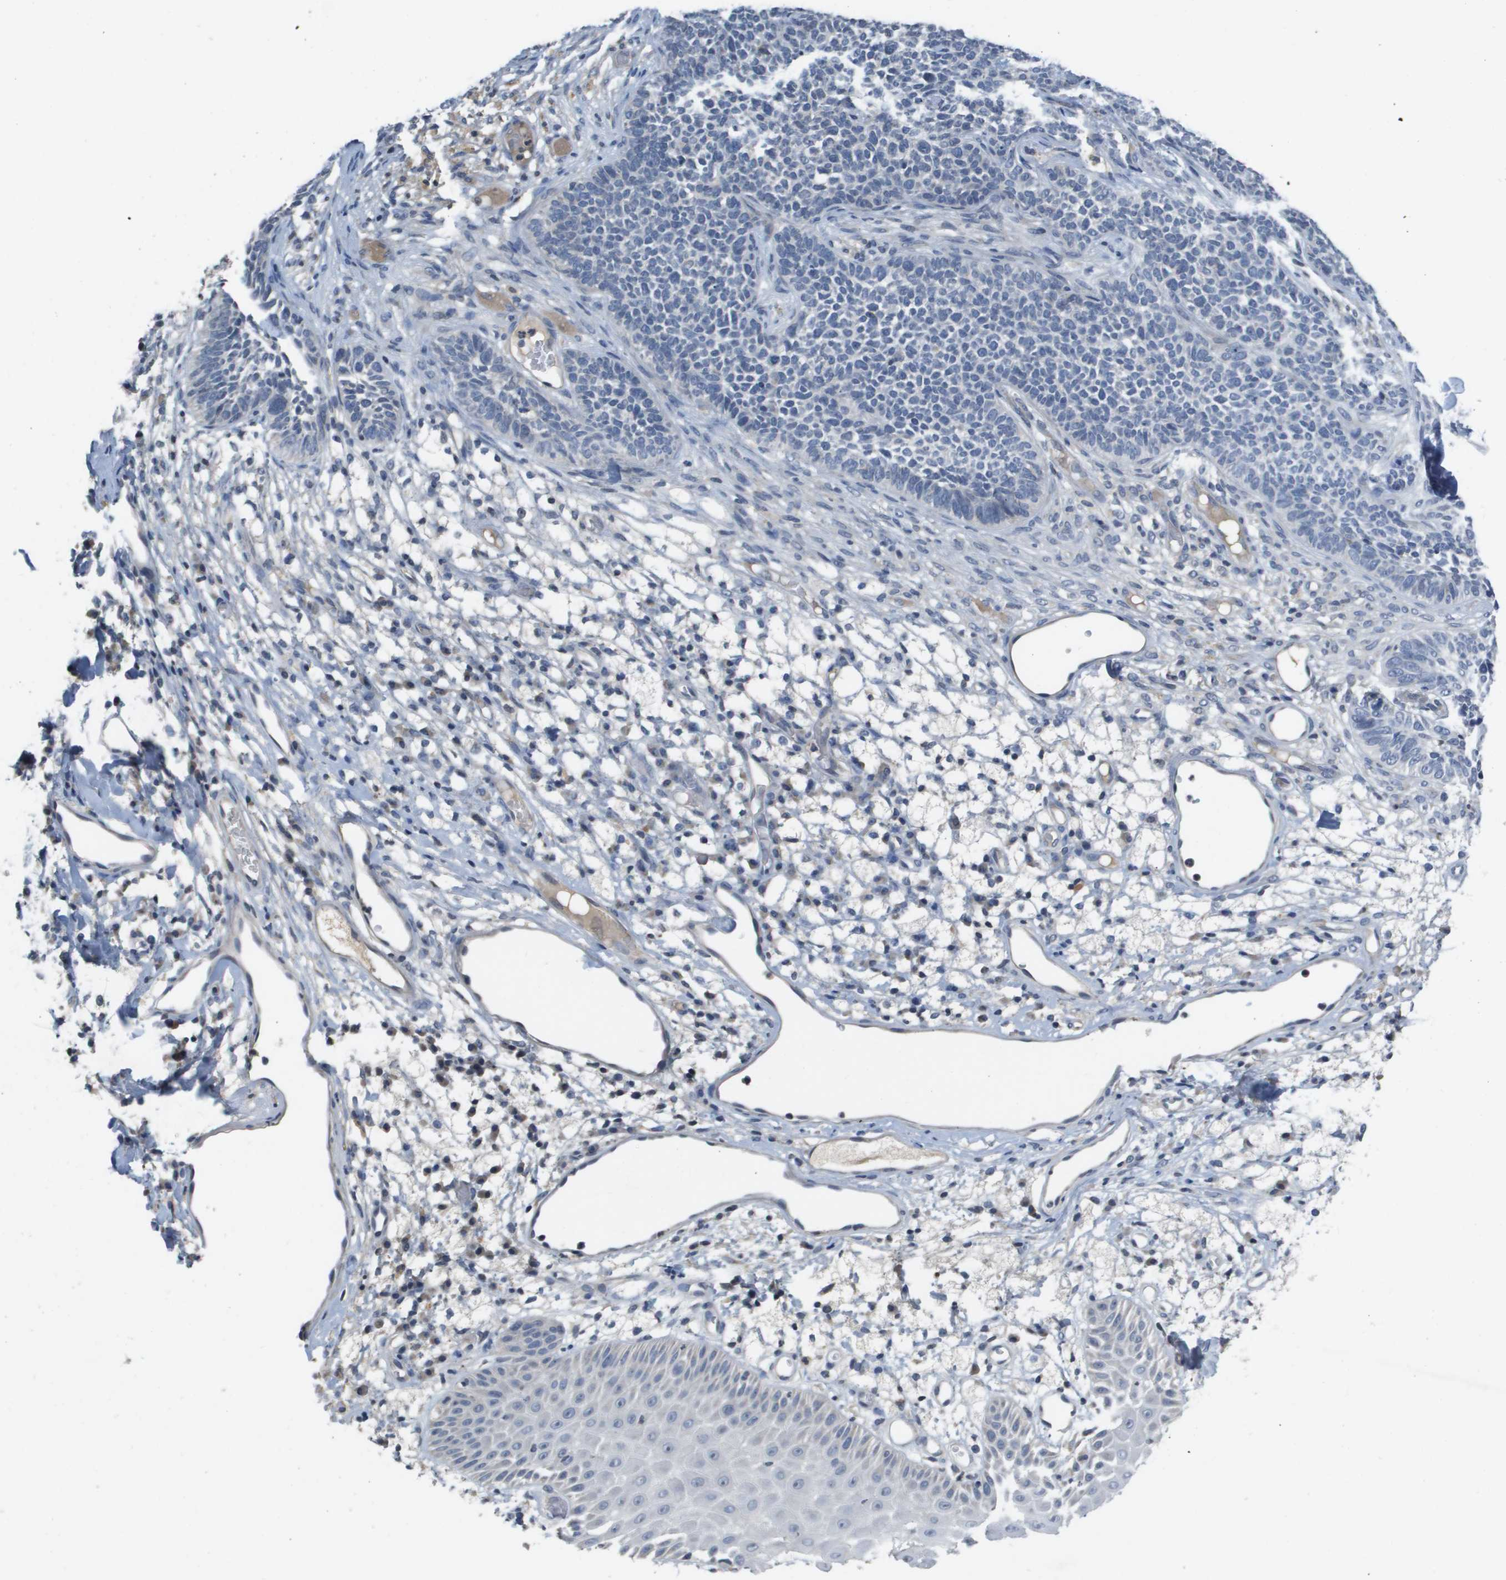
{"staining": {"intensity": "negative", "quantity": "none", "location": "none"}, "tissue": "skin cancer", "cell_type": "Tumor cells", "image_type": "cancer", "snomed": [{"axis": "morphology", "description": "Basal cell carcinoma"}, {"axis": "topography", "description": "Skin"}], "caption": "High magnification brightfield microscopy of skin cancer stained with DAB (brown) and counterstained with hematoxylin (blue): tumor cells show no significant staining.", "gene": "CAPN11", "patient": {"sex": "female", "age": 84}}